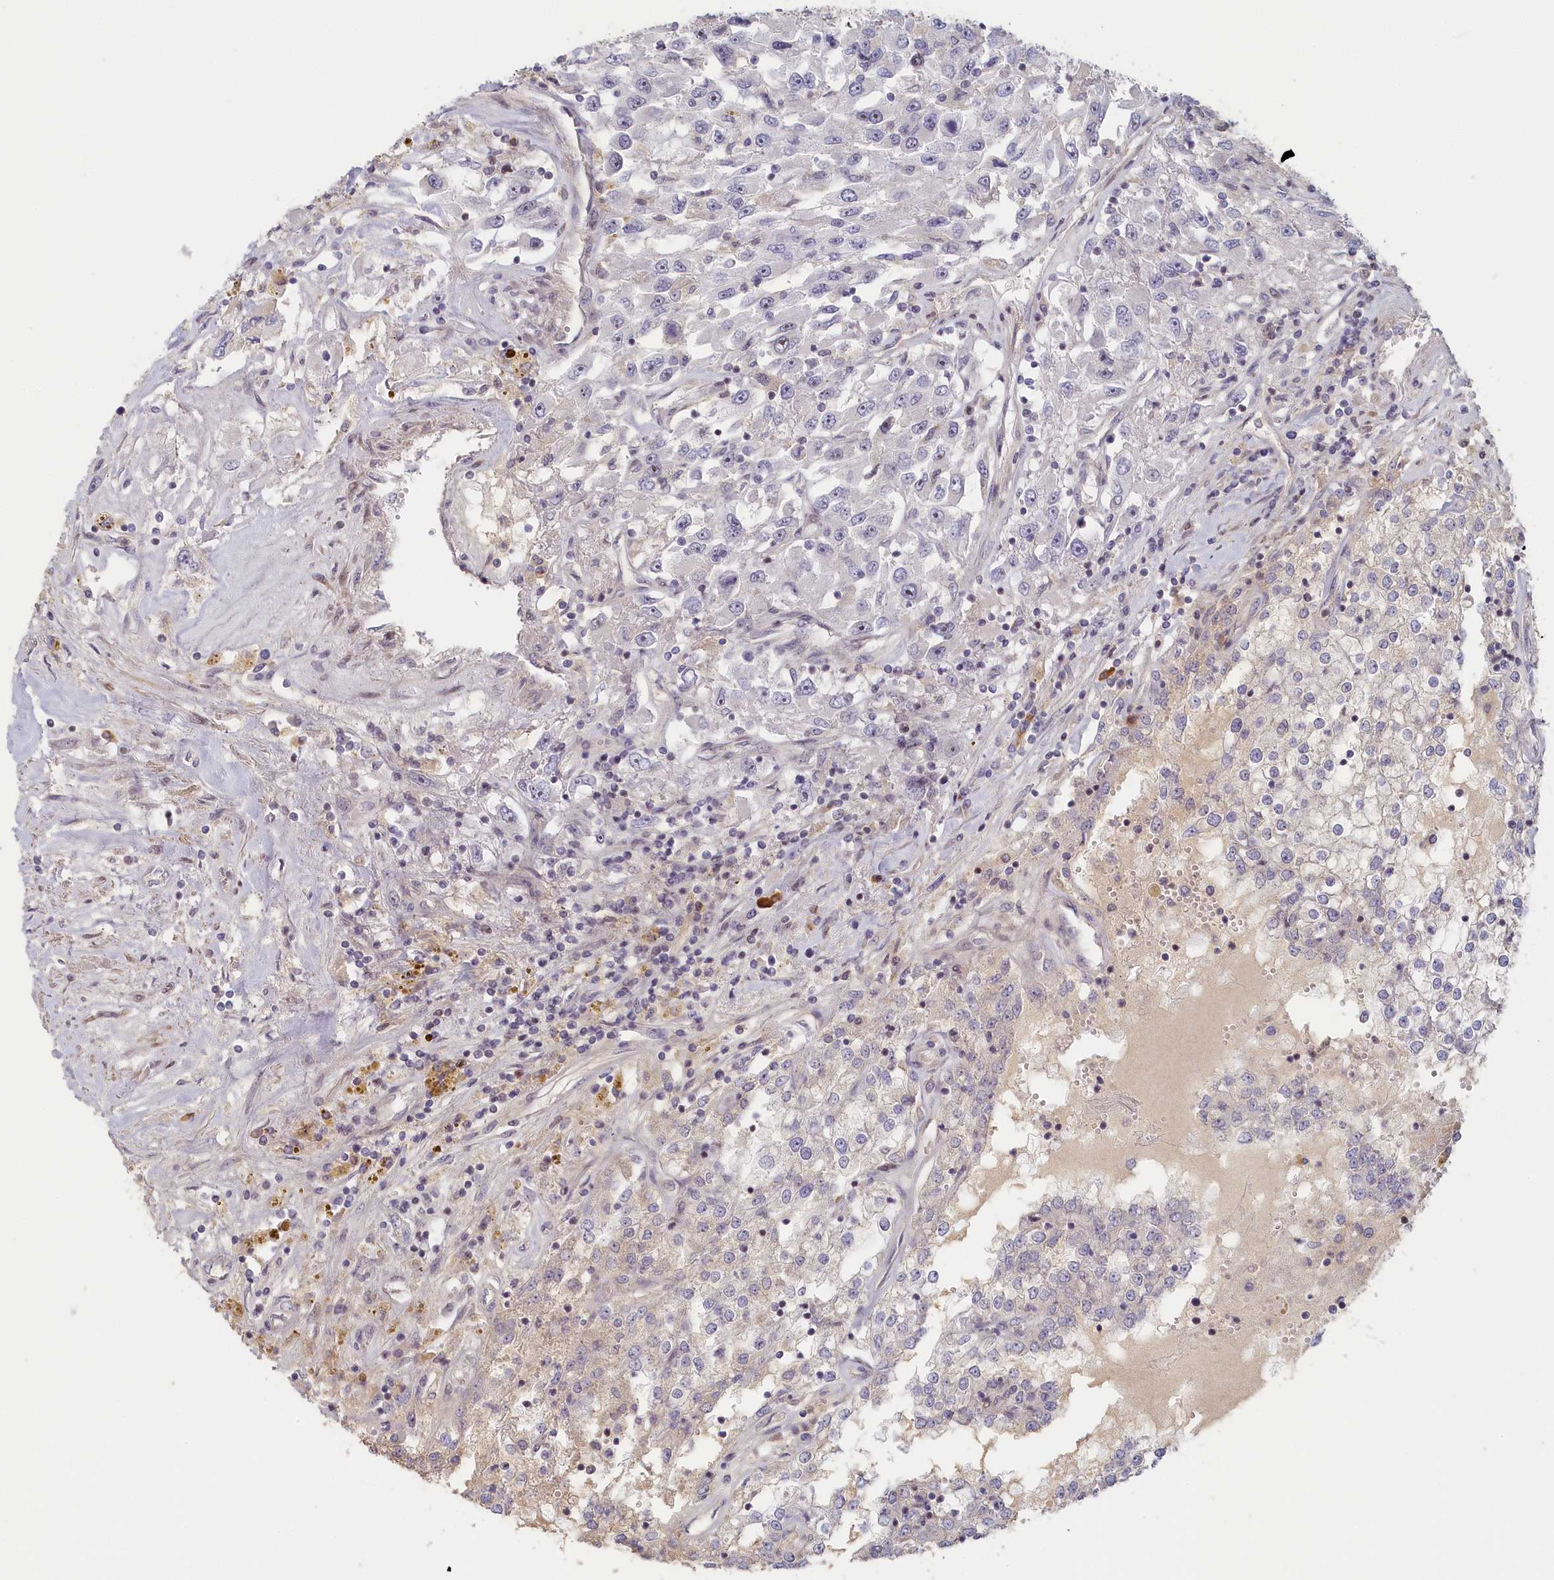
{"staining": {"intensity": "negative", "quantity": "none", "location": "none"}, "tissue": "renal cancer", "cell_type": "Tumor cells", "image_type": "cancer", "snomed": [{"axis": "morphology", "description": "Adenocarcinoma, NOS"}, {"axis": "topography", "description": "Kidney"}], "caption": "This is an IHC histopathology image of human adenocarcinoma (renal). There is no positivity in tumor cells.", "gene": "INTS4", "patient": {"sex": "female", "age": 52}}